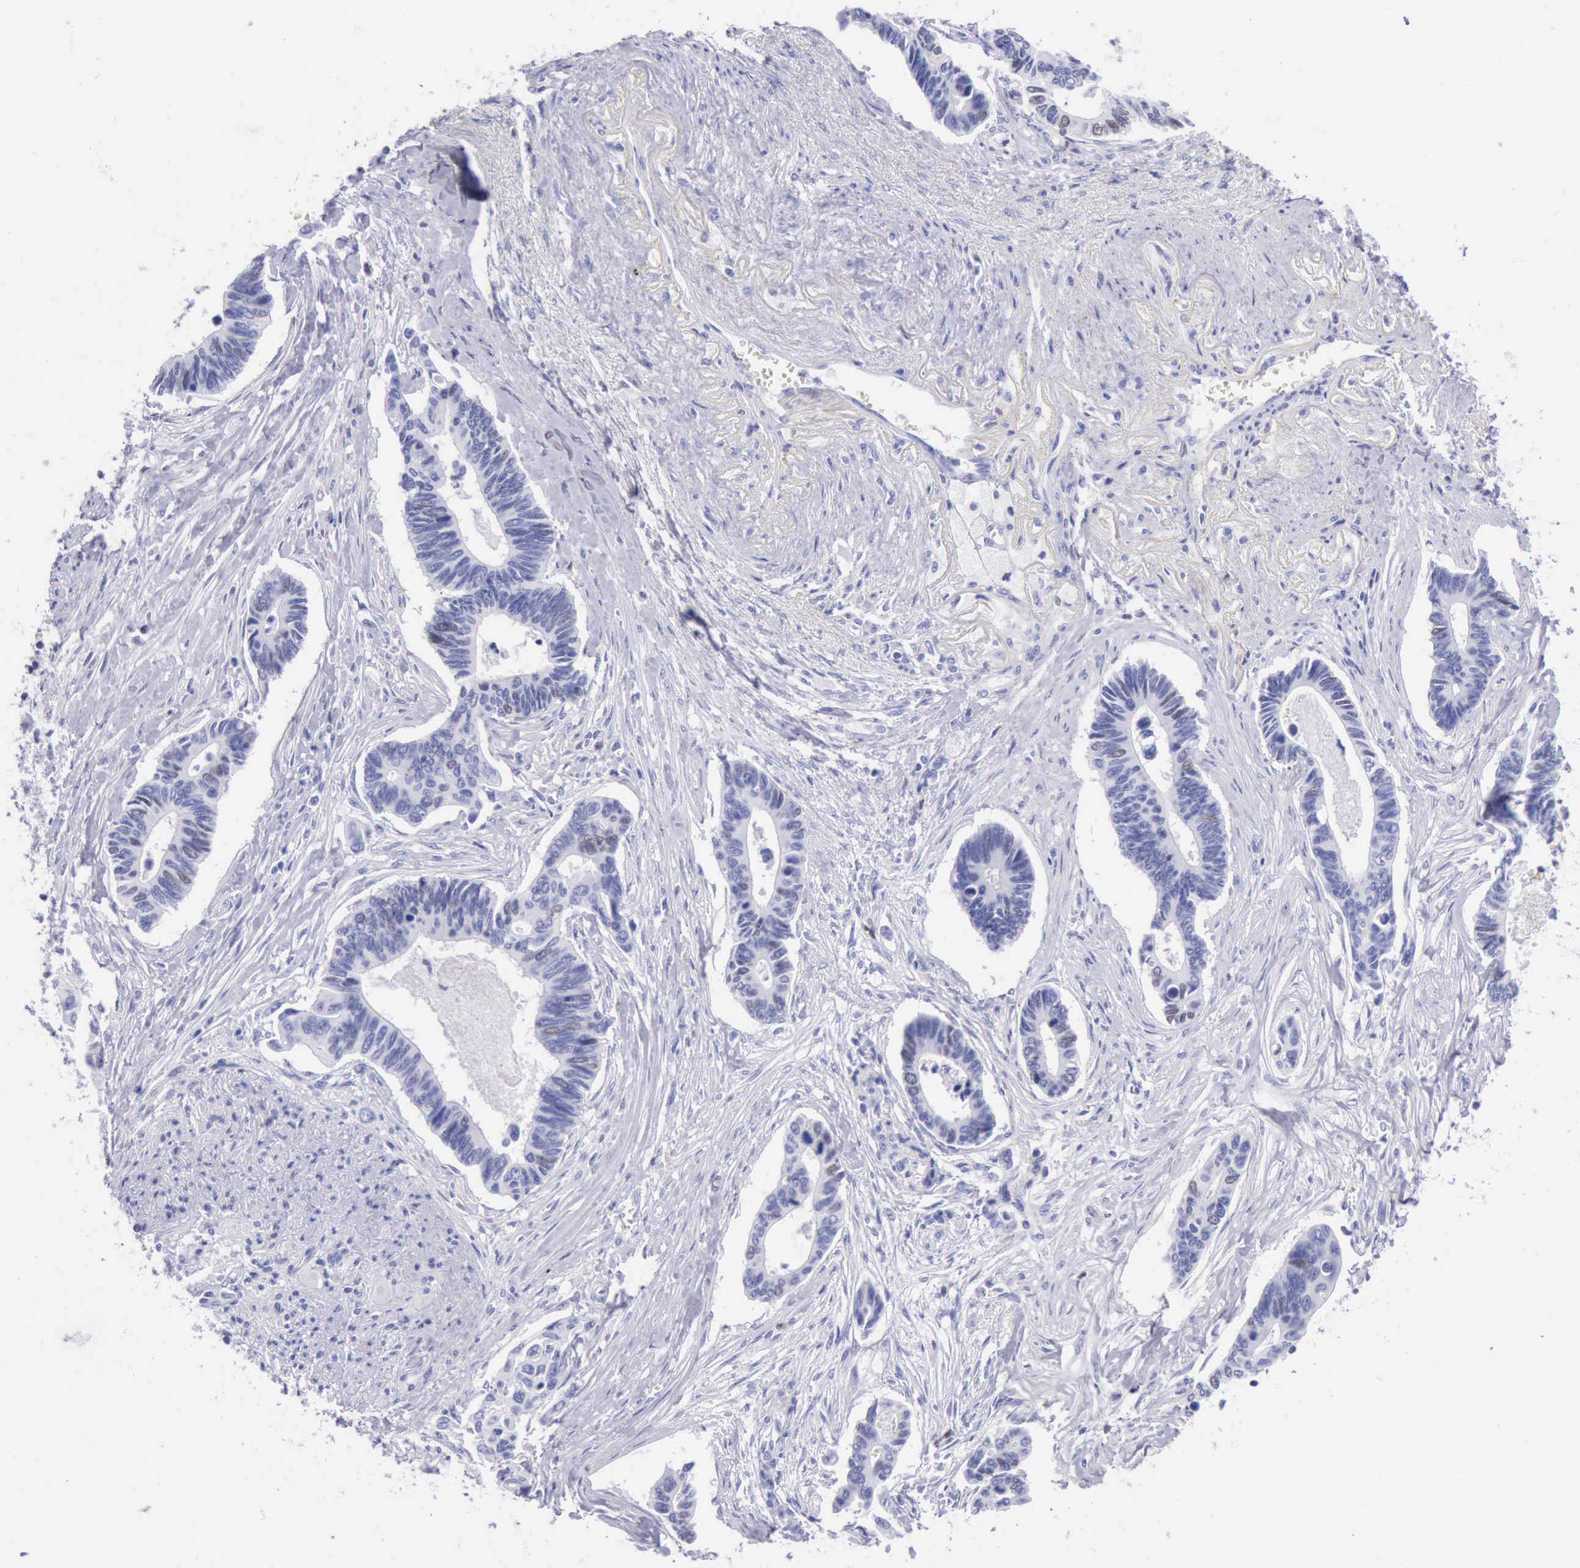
{"staining": {"intensity": "negative", "quantity": "none", "location": "none"}, "tissue": "pancreatic cancer", "cell_type": "Tumor cells", "image_type": "cancer", "snomed": [{"axis": "morphology", "description": "Adenocarcinoma, NOS"}, {"axis": "topography", "description": "Pancreas"}], "caption": "There is no significant expression in tumor cells of pancreatic cancer.", "gene": "MCM2", "patient": {"sex": "female", "age": 70}}